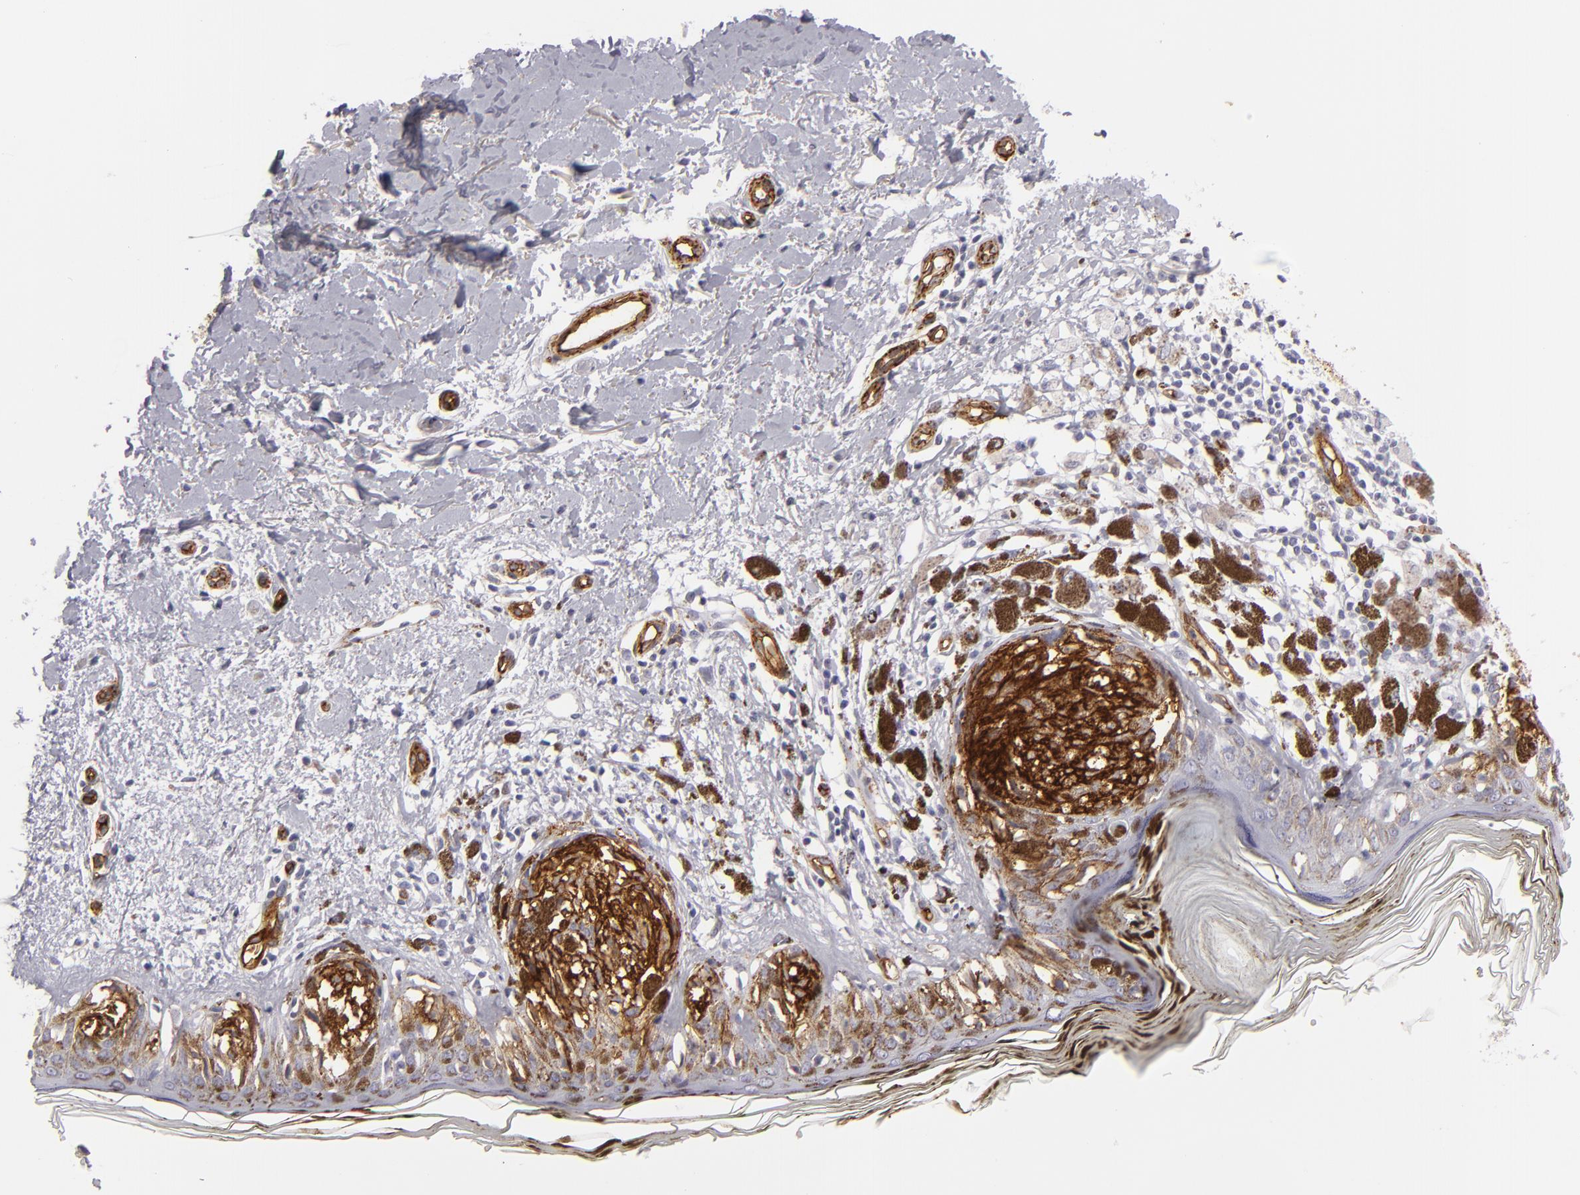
{"staining": {"intensity": "strong", "quantity": ">75%", "location": "cytoplasmic/membranous"}, "tissue": "melanoma", "cell_type": "Tumor cells", "image_type": "cancer", "snomed": [{"axis": "morphology", "description": "Malignant melanoma, NOS"}, {"axis": "topography", "description": "Skin"}], "caption": "A brown stain highlights strong cytoplasmic/membranous staining of a protein in melanoma tumor cells. The staining was performed using DAB, with brown indicating positive protein expression. Nuclei are stained blue with hematoxylin.", "gene": "MCAM", "patient": {"sex": "male", "age": 88}}